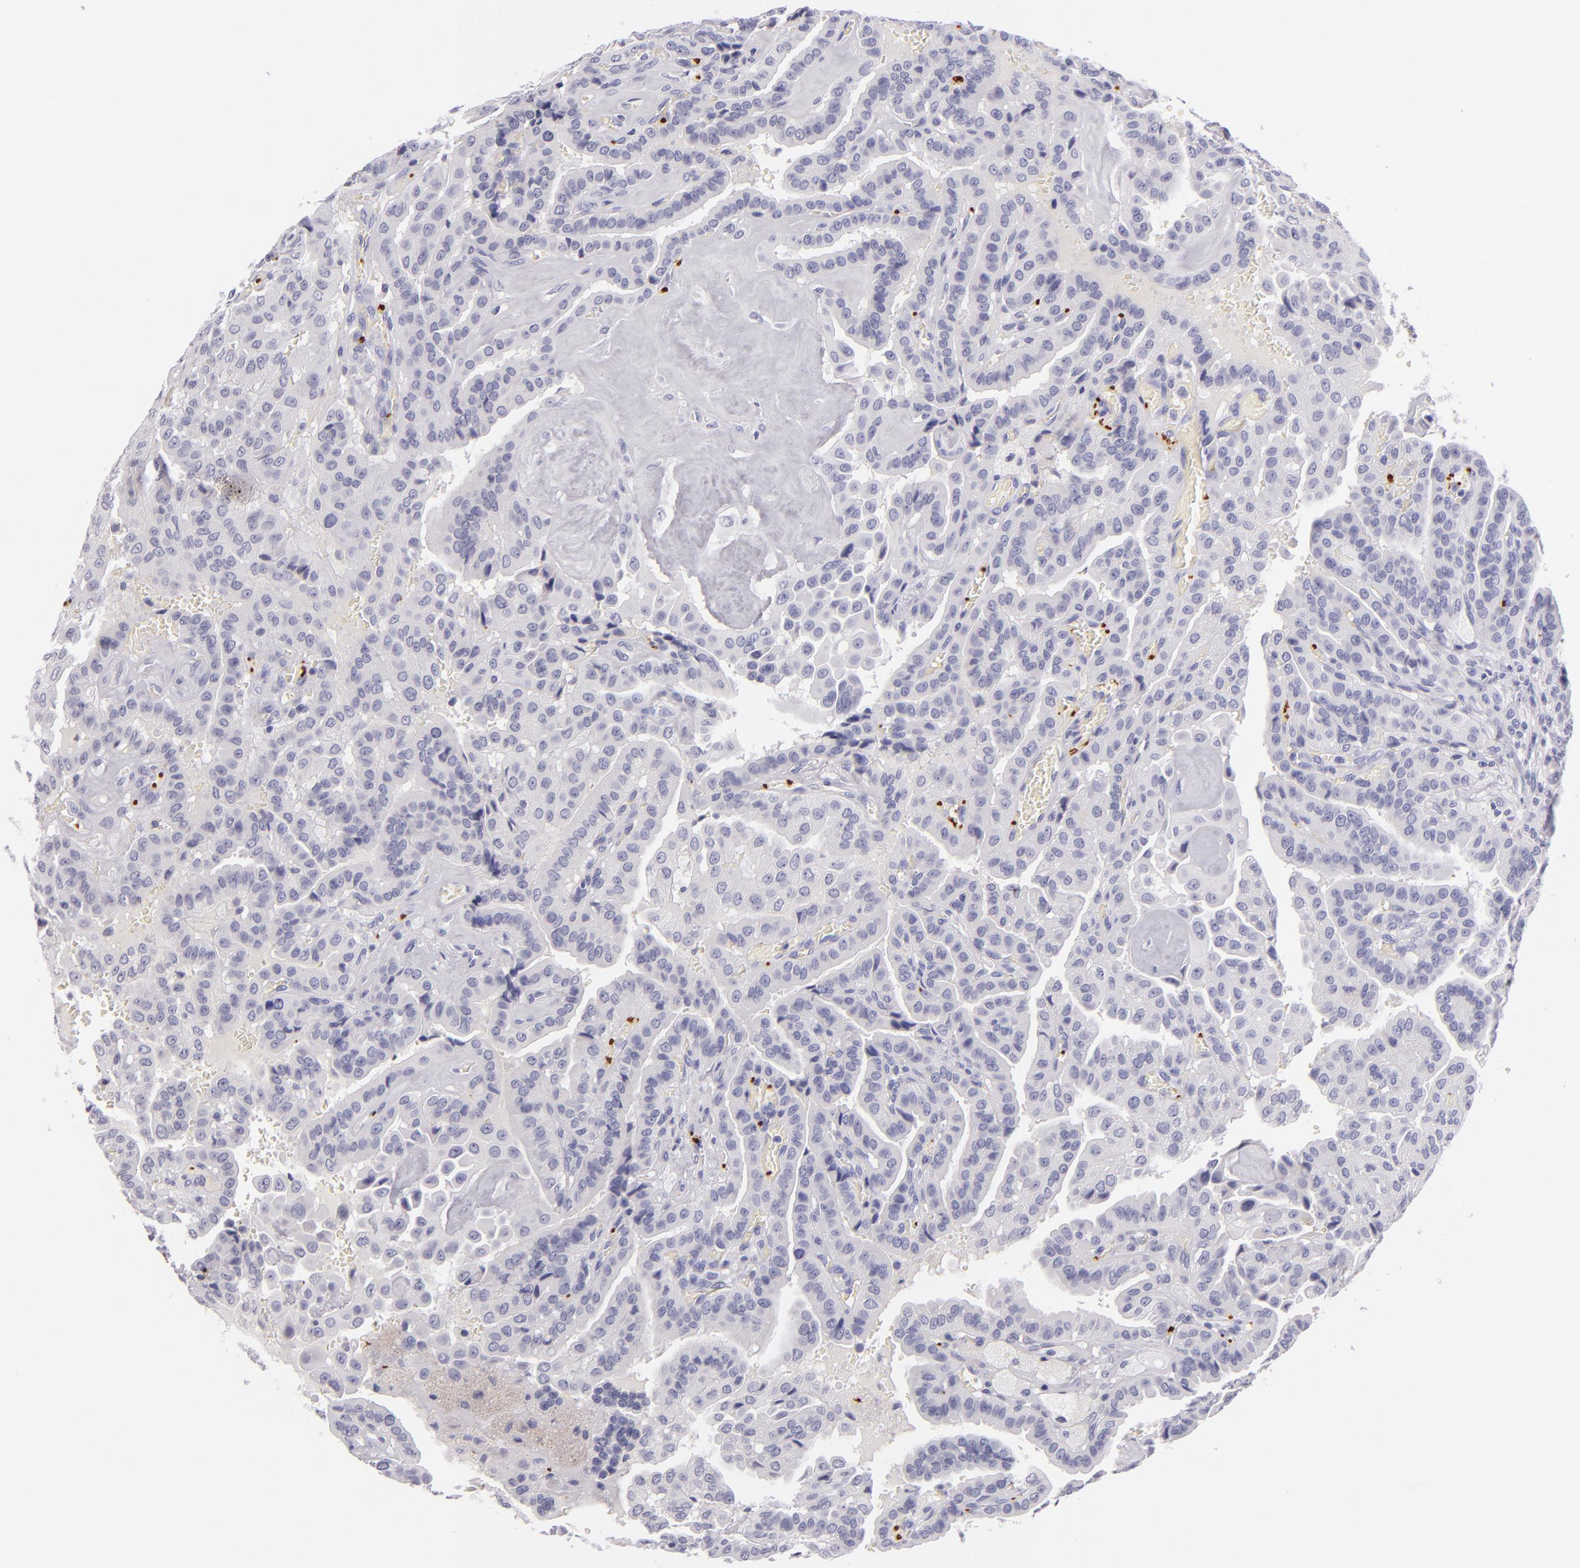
{"staining": {"intensity": "negative", "quantity": "none", "location": "none"}, "tissue": "thyroid cancer", "cell_type": "Tumor cells", "image_type": "cancer", "snomed": [{"axis": "morphology", "description": "Papillary adenocarcinoma, NOS"}, {"axis": "topography", "description": "Thyroid gland"}], "caption": "DAB (3,3'-diaminobenzidine) immunohistochemical staining of thyroid cancer demonstrates no significant staining in tumor cells. The staining is performed using DAB (3,3'-diaminobenzidine) brown chromogen with nuclei counter-stained in using hematoxylin.", "gene": "GP1BA", "patient": {"sex": "male", "age": 87}}